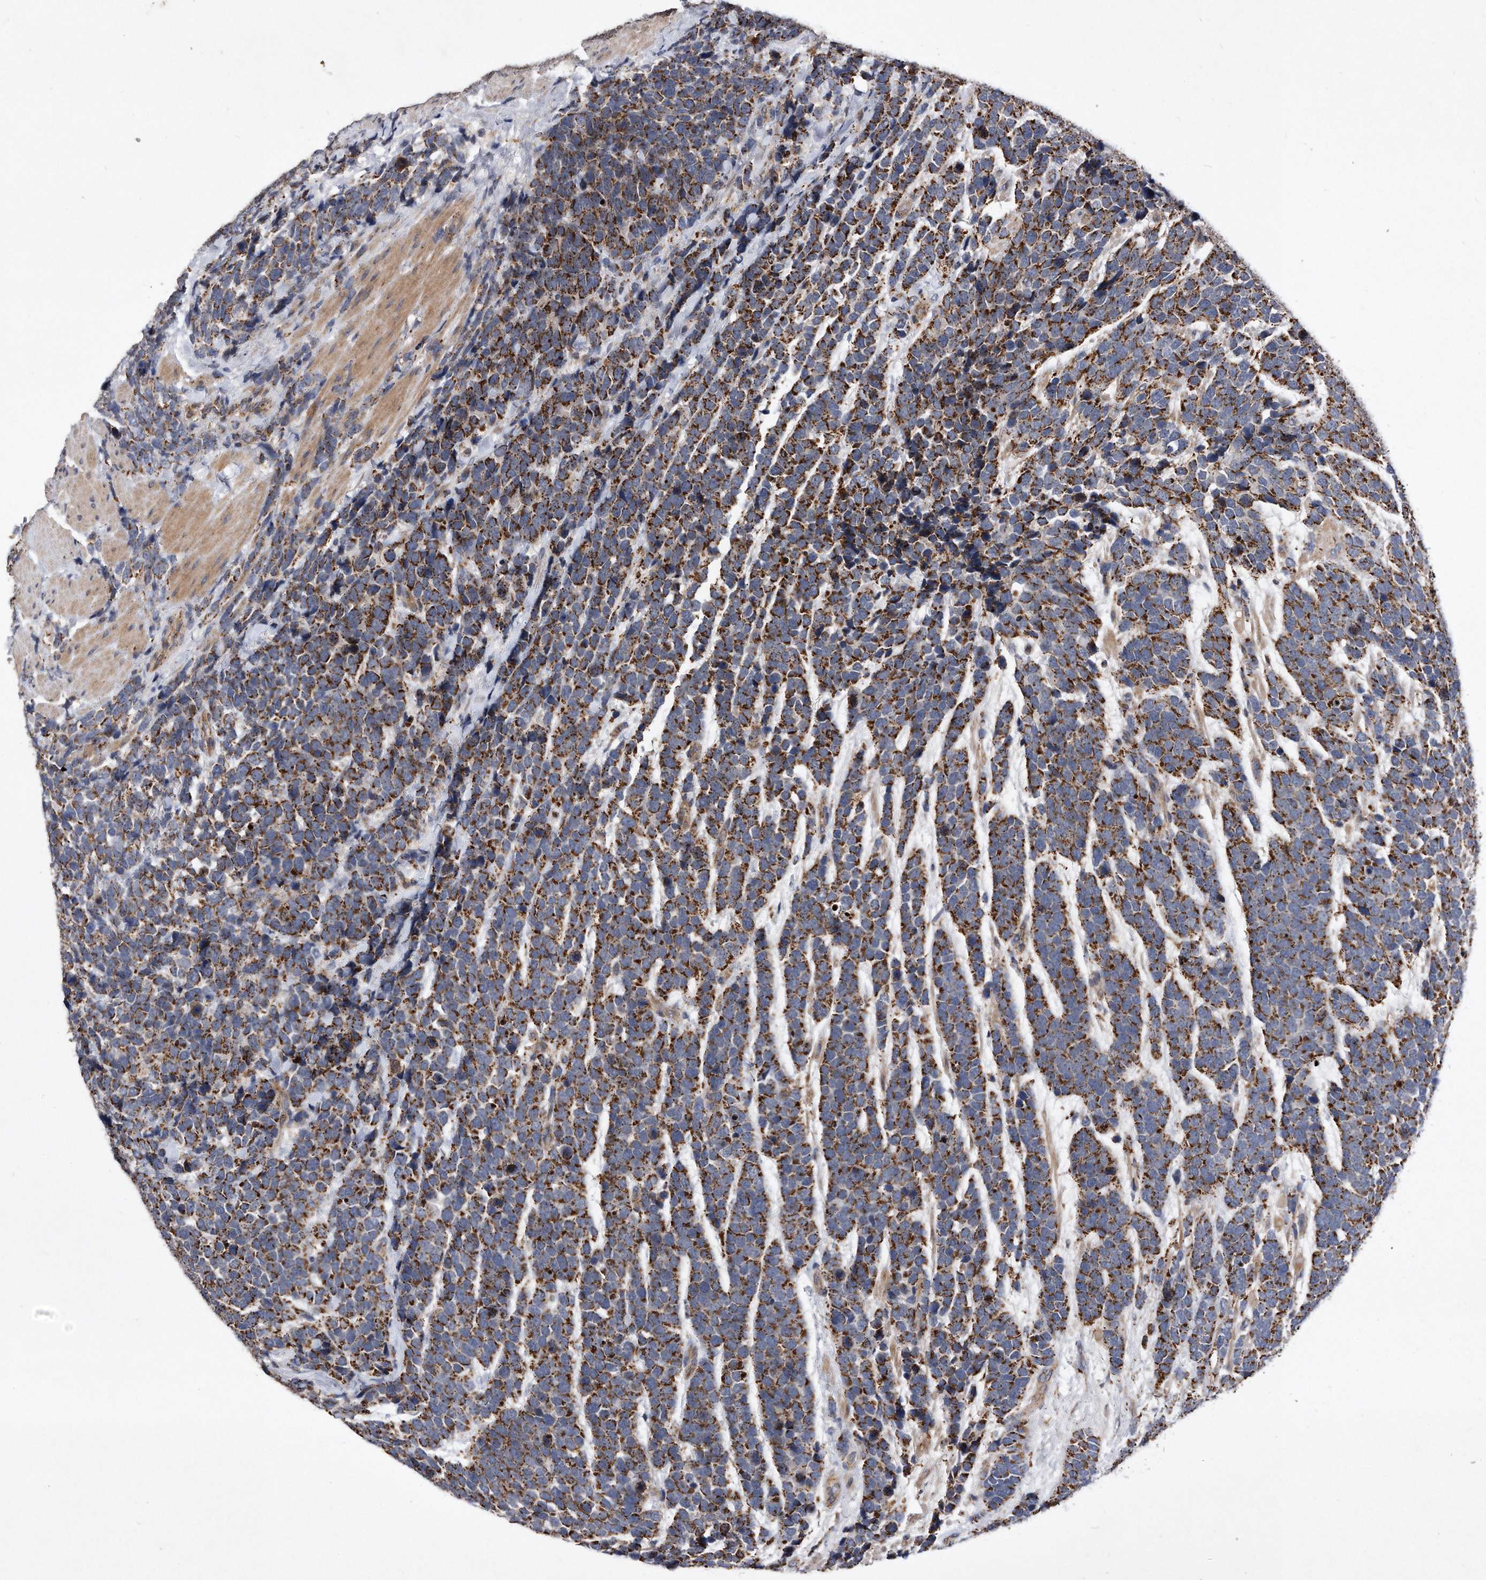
{"staining": {"intensity": "strong", "quantity": ">75%", "location": "cytoplasmic/membranous"}, "tissue": "urothelial cancer", "cell_type": "Tumor cells", "image_type": "cancer", "snomed": [{"axis": "morphology", "description": "Urothelial carcinoma, High grade"}, {"axis": "topography", "description": "Urinary bladder"}], "caption": "Strong cytoplasmic/membranous positivity is present in about >75% of tumor cells in urothelial carcinoma (high-grade).", "gene": "PPP5C", "patient": {"sex": "female", "age": 82}}